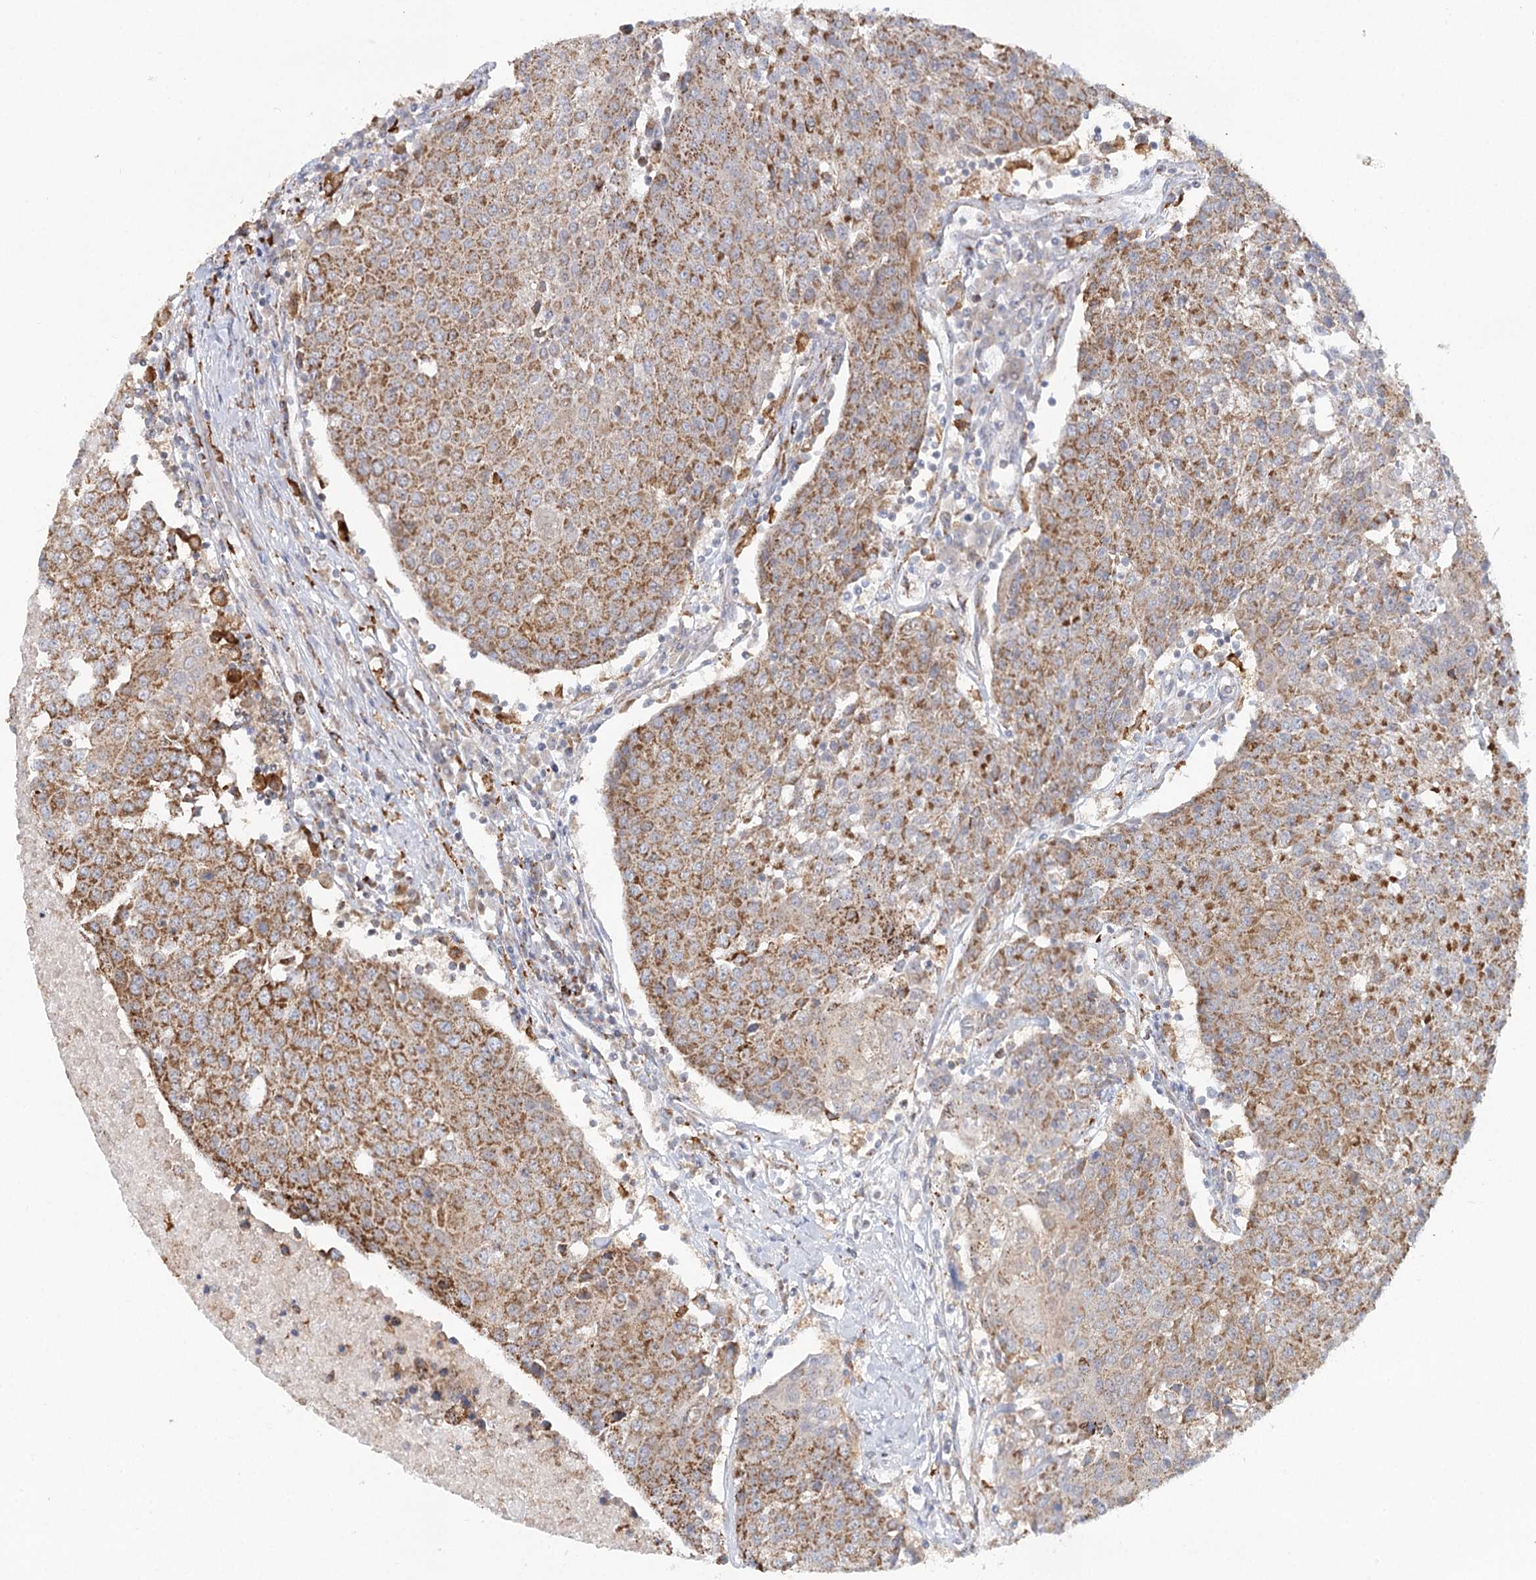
{"staining": {"intensity": "moderate", "quantity": ">75%", "location": "cytoplasmic/membranous"}, "tissue": "urothelial cancer", "cell_type": "Tumor cells", "image_type": "cancer", "snomed": [{"axis": "morphology", "description": "Urothelial carcinoma, High grade"}, {"axis": "topography", "description": "Urinary bladder"}], "caption": "The histopathology image shows immunohistochemical staining of urothelial cancer. There is moderate cytoplasmic/membranous expression is seen in approximately >75% of tumor cells. (DAB IHC, brown staining for protein, blue staining for nuclei).", "gene": "TAS1R1", "patient": {"sex": "female", "age": 85}}